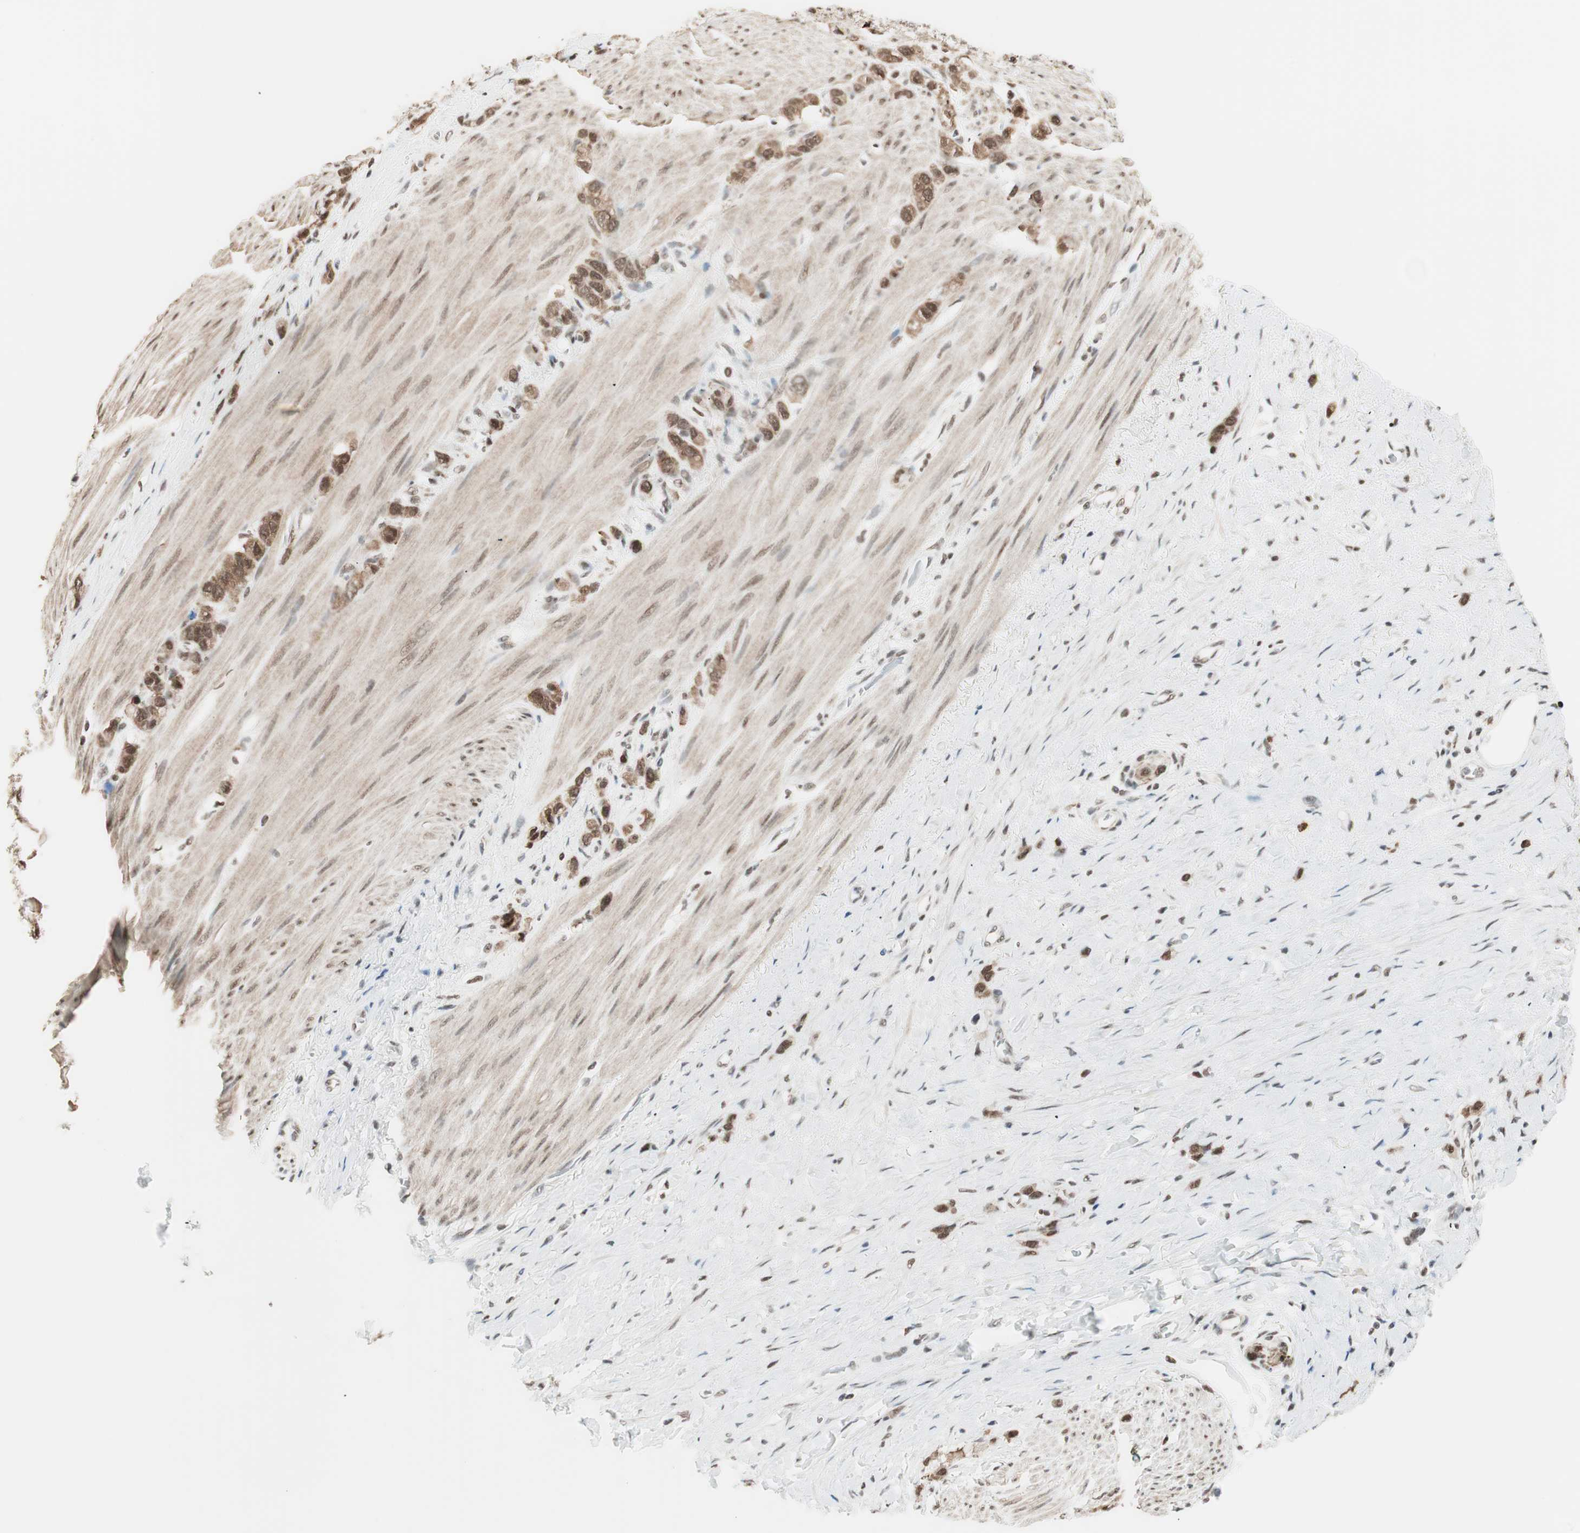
{"staining": {"intensity": "moderate", "quantity": ">75%", "location": "nuclear"}, "tissue": "stomach cancer", "cell_type": "Tumor cells", "image_type": "cancer", "snomed": [{"axis": "morphology", "description": "Normal tissue, NOS"}, {"axis": "morphology", "description": "Adenocarcinoma, NOS"}, {"axis": "morphology", "description": "Adenocarcinoma, High grade"}, {"axis": "topography", "description": "Stomach, upper"}, {"axis": "topography", "description": "Stomach"}], "caption": "High-power microscopy captured an immunohistochemistry histopathology image of stomach cancer, revealing moderate nuclear positivity in about >75% of tumor cells. (Stains: DAB (3,3'-diaminobenzidine) in brown, nuclei in blue, Microscopy: brightfield microscopy at high magnification).", "gene": "SMARCE1", "patient": {"sex": "female", "age": 65}}